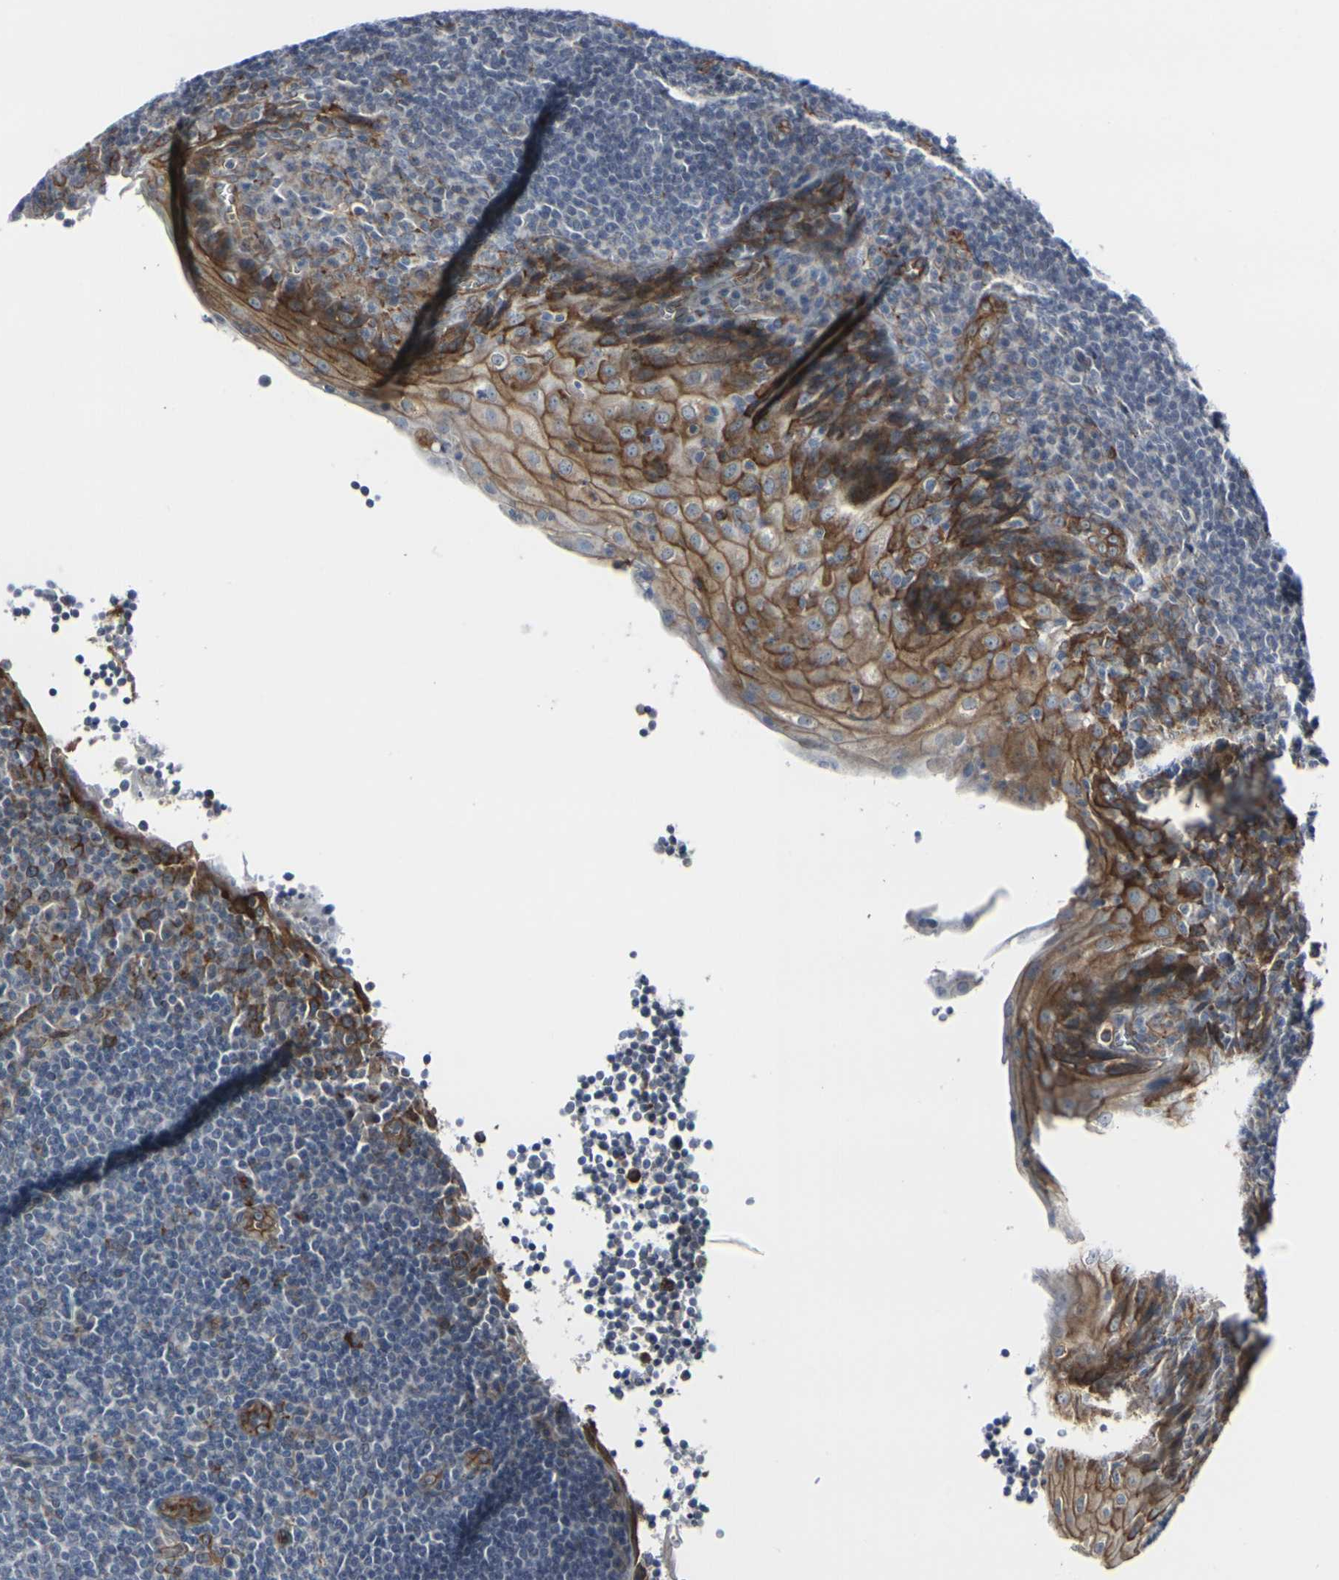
{"staining": {"intensity": "negative", "quantity": "none", "location": "none"}, "tissue": "tonsil", "cell_type": "Germinal center cells", "image_type": "normal", "snomed": [{"axis": "morphology", "description": "Normal tissue, NOS"}, {"axis": "topography", "description": "Tonsil"}], "caption": "Germinal center cells are negative for protein expression in unremarkable human tonsil. The staining is performed using DAB (3,3'-diaminobenzidine) brown chromogen with nuclei counter-stained in using hematoxylin.", "gene": "MYOF", "patient": {"sex": "male", "age": 37}}